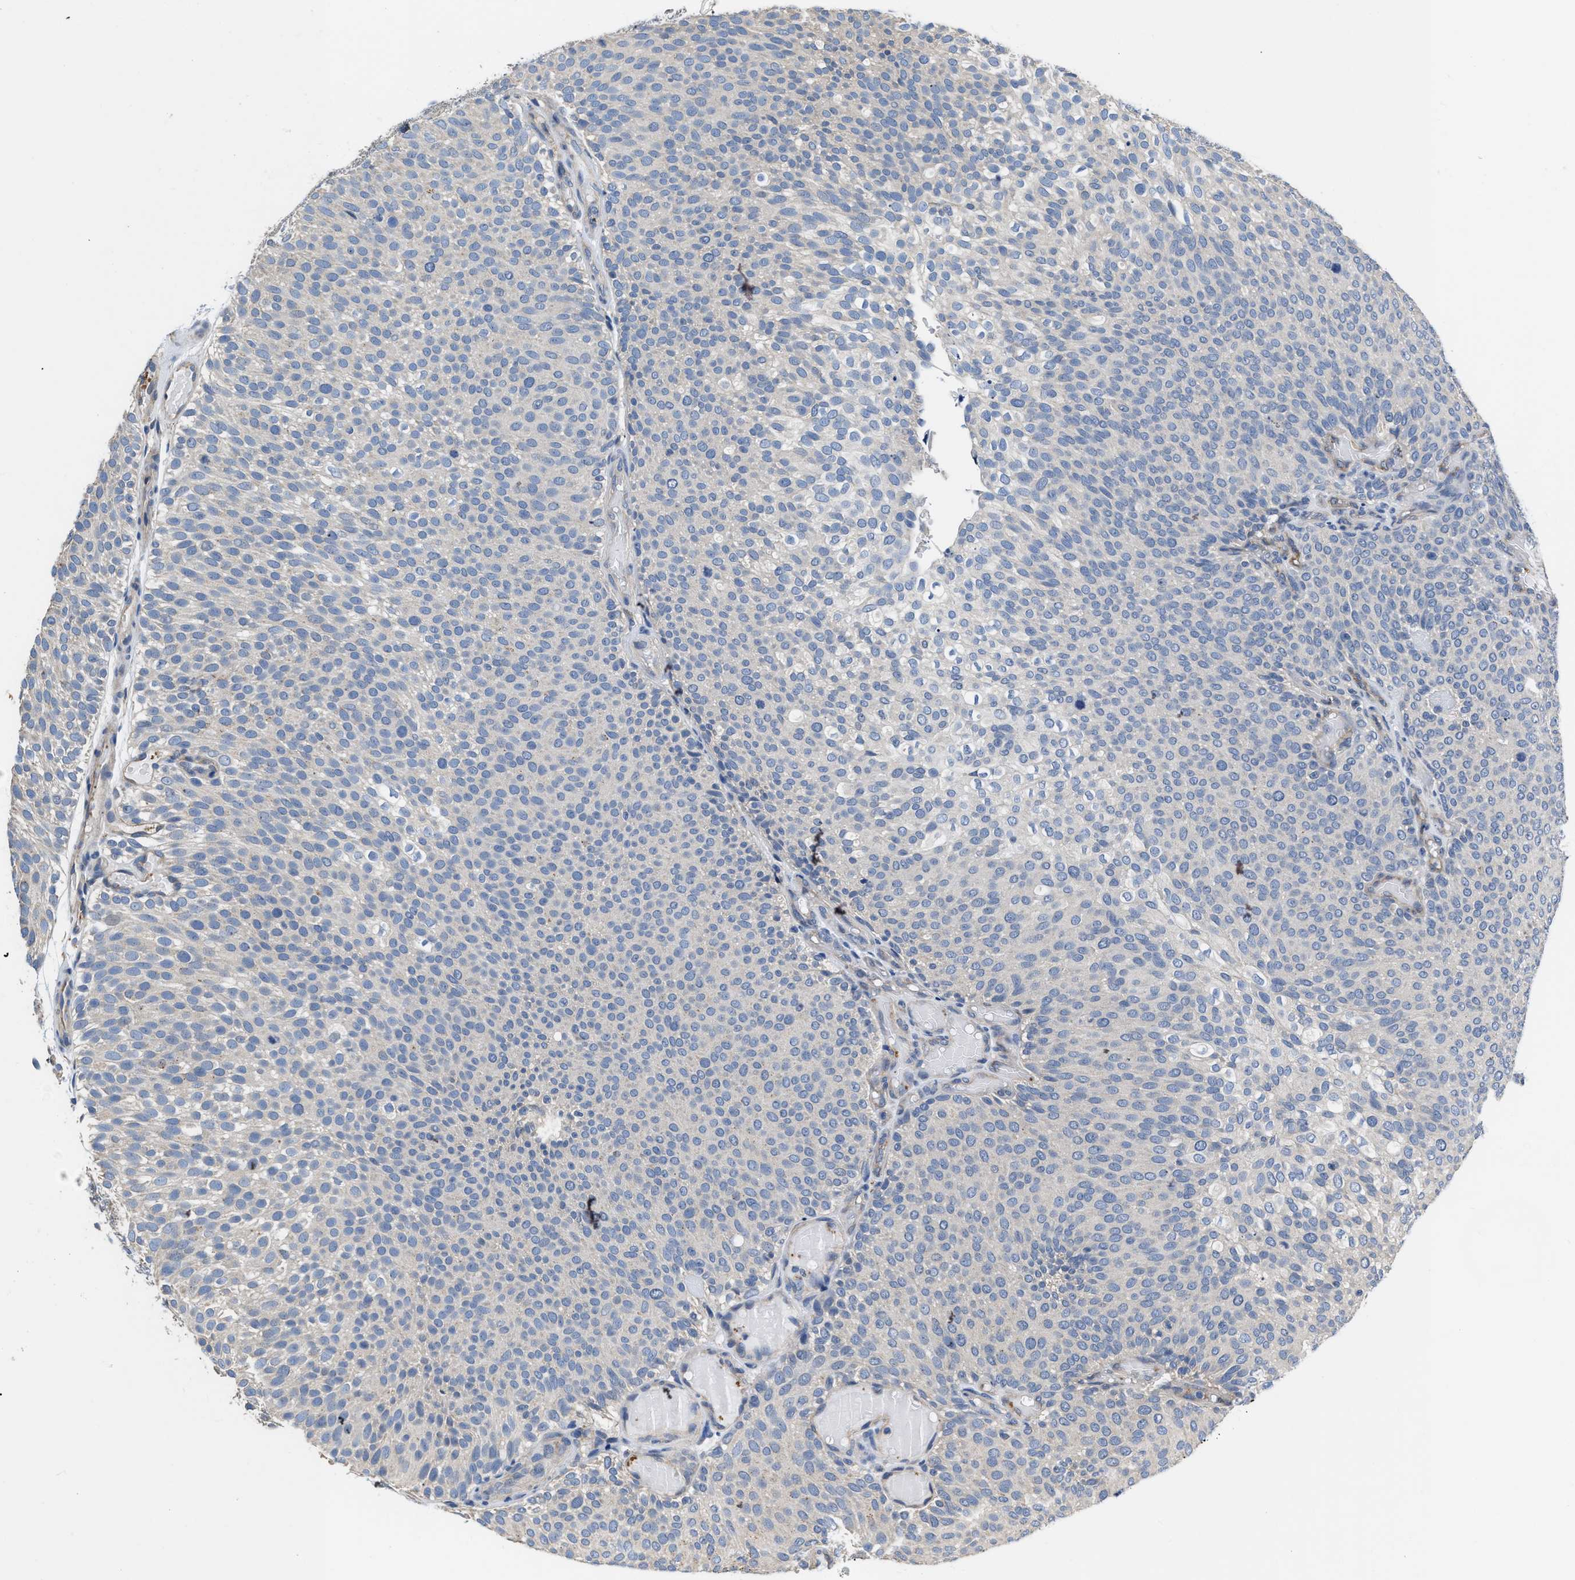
{"staining": {"intensity": "negative", "quantity": "none", "location": "none"}, "tissue": "urothelial cancer", "cell_type": "Tumor cells", "image_type": "cancer", "snomed": [{"axis": "morphology", "description": "Urothelial carcinoma, Low grade"}, {"axis": "topography", "description": "Urinary bladder"}], "caption": "Urothelial cancer stained for a protein using IHC shows no expression tumor cells.", "gene": "C22orf42", "patient": {"sex": "male", "age": 78}}